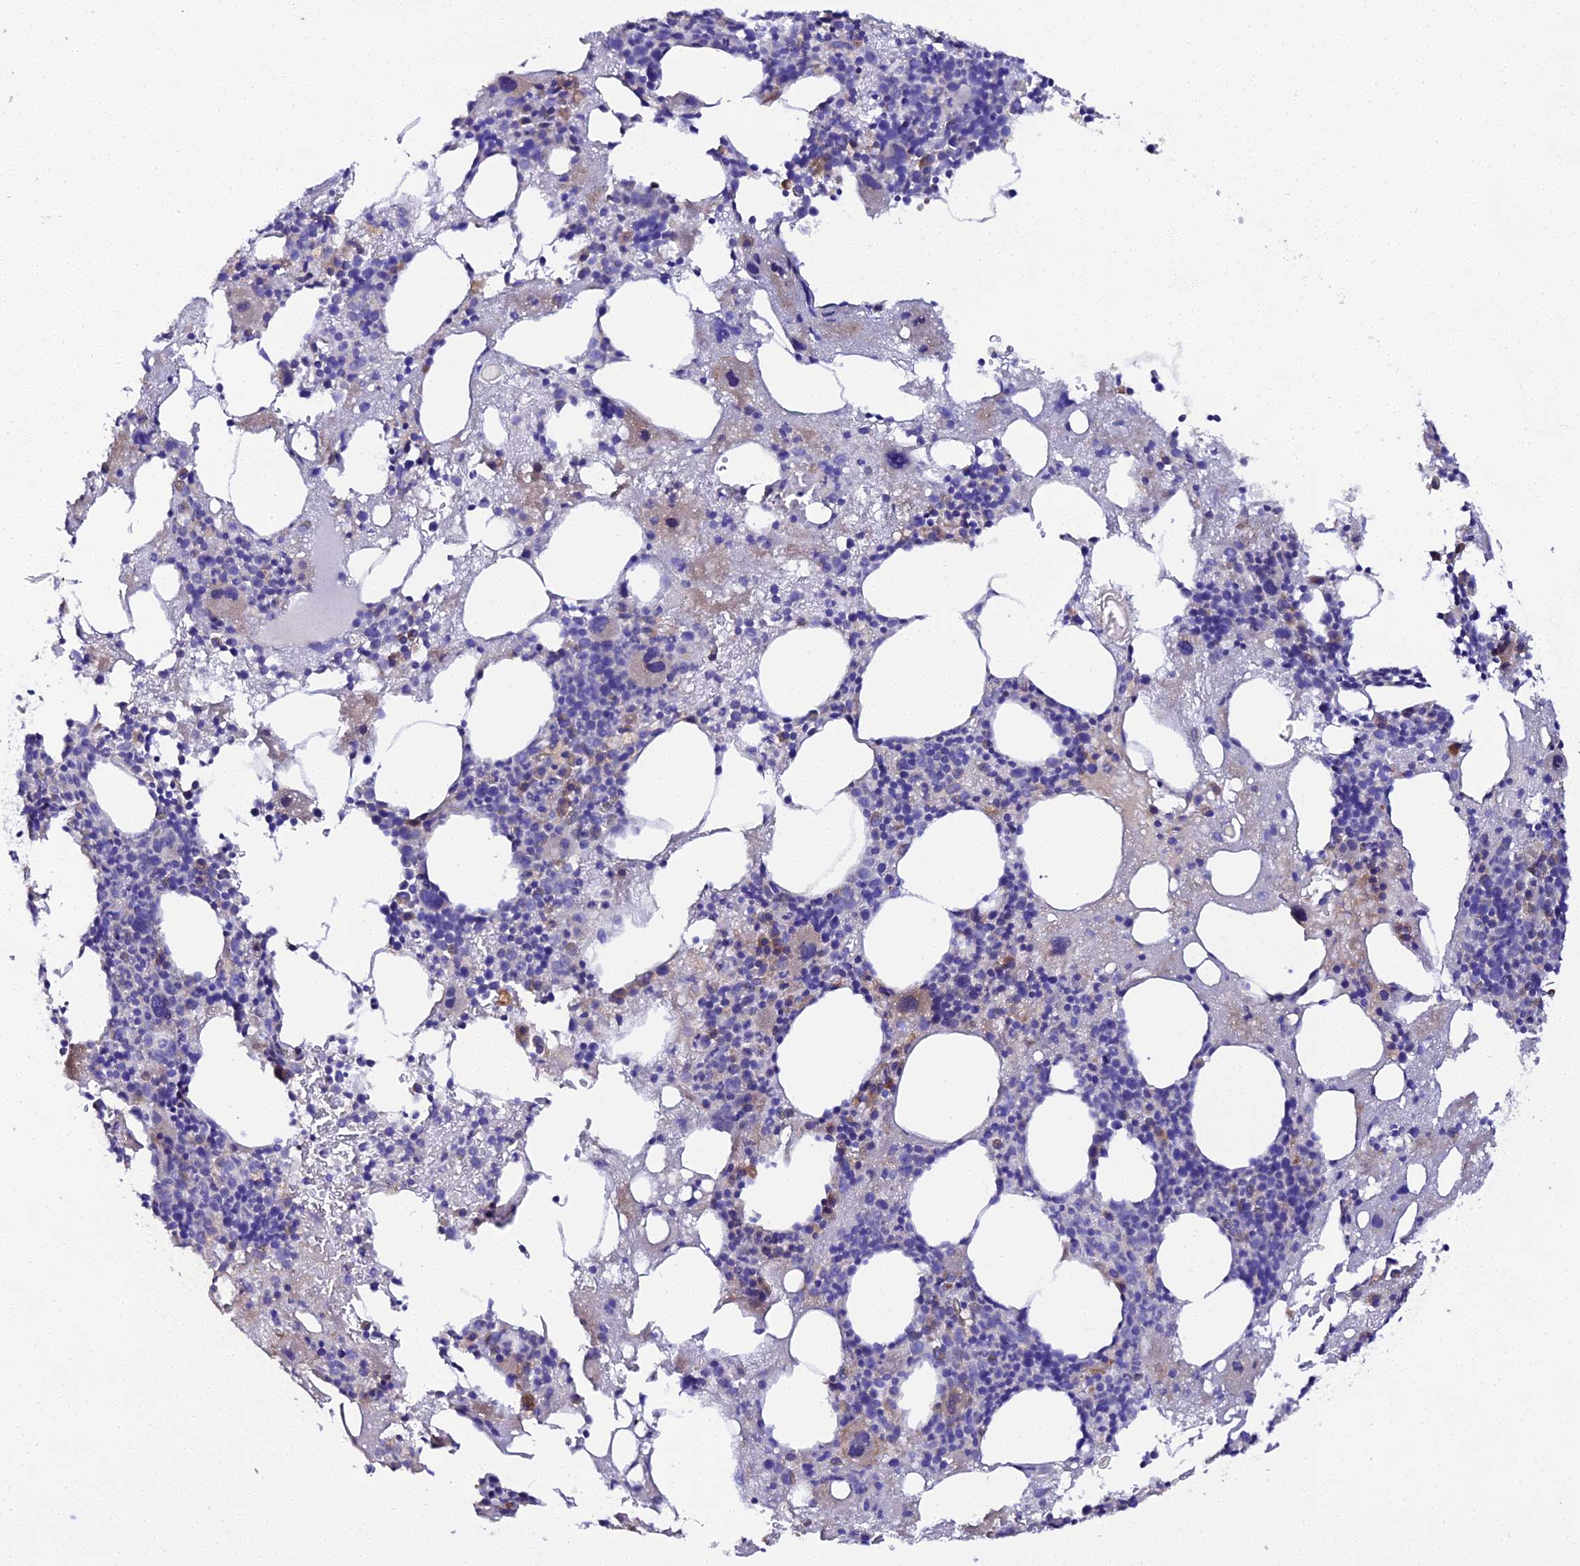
{"staining": {"intensity": "moderate", "quantity": "<25%", "location": "cytoplasmic/membranous"}, "tissue": "bone marrow", "cell_type": "Hematopoietic cells", "image_type": "normal", "snomed": [{"axis": "morphology", "description": "Normal tissue, NOS"}, {"axis": "topography", "description": "Bone marrow"}], "caption": "This micrograph reveals immunohistochemistry (IHC) staining of unremarkable bone marrow, with low moderate cytoplasmic/membranous positivity in about <25% of hematopoietic cells.", "gene": "SCX", "patient": {"sex": "male", "age": 75}}